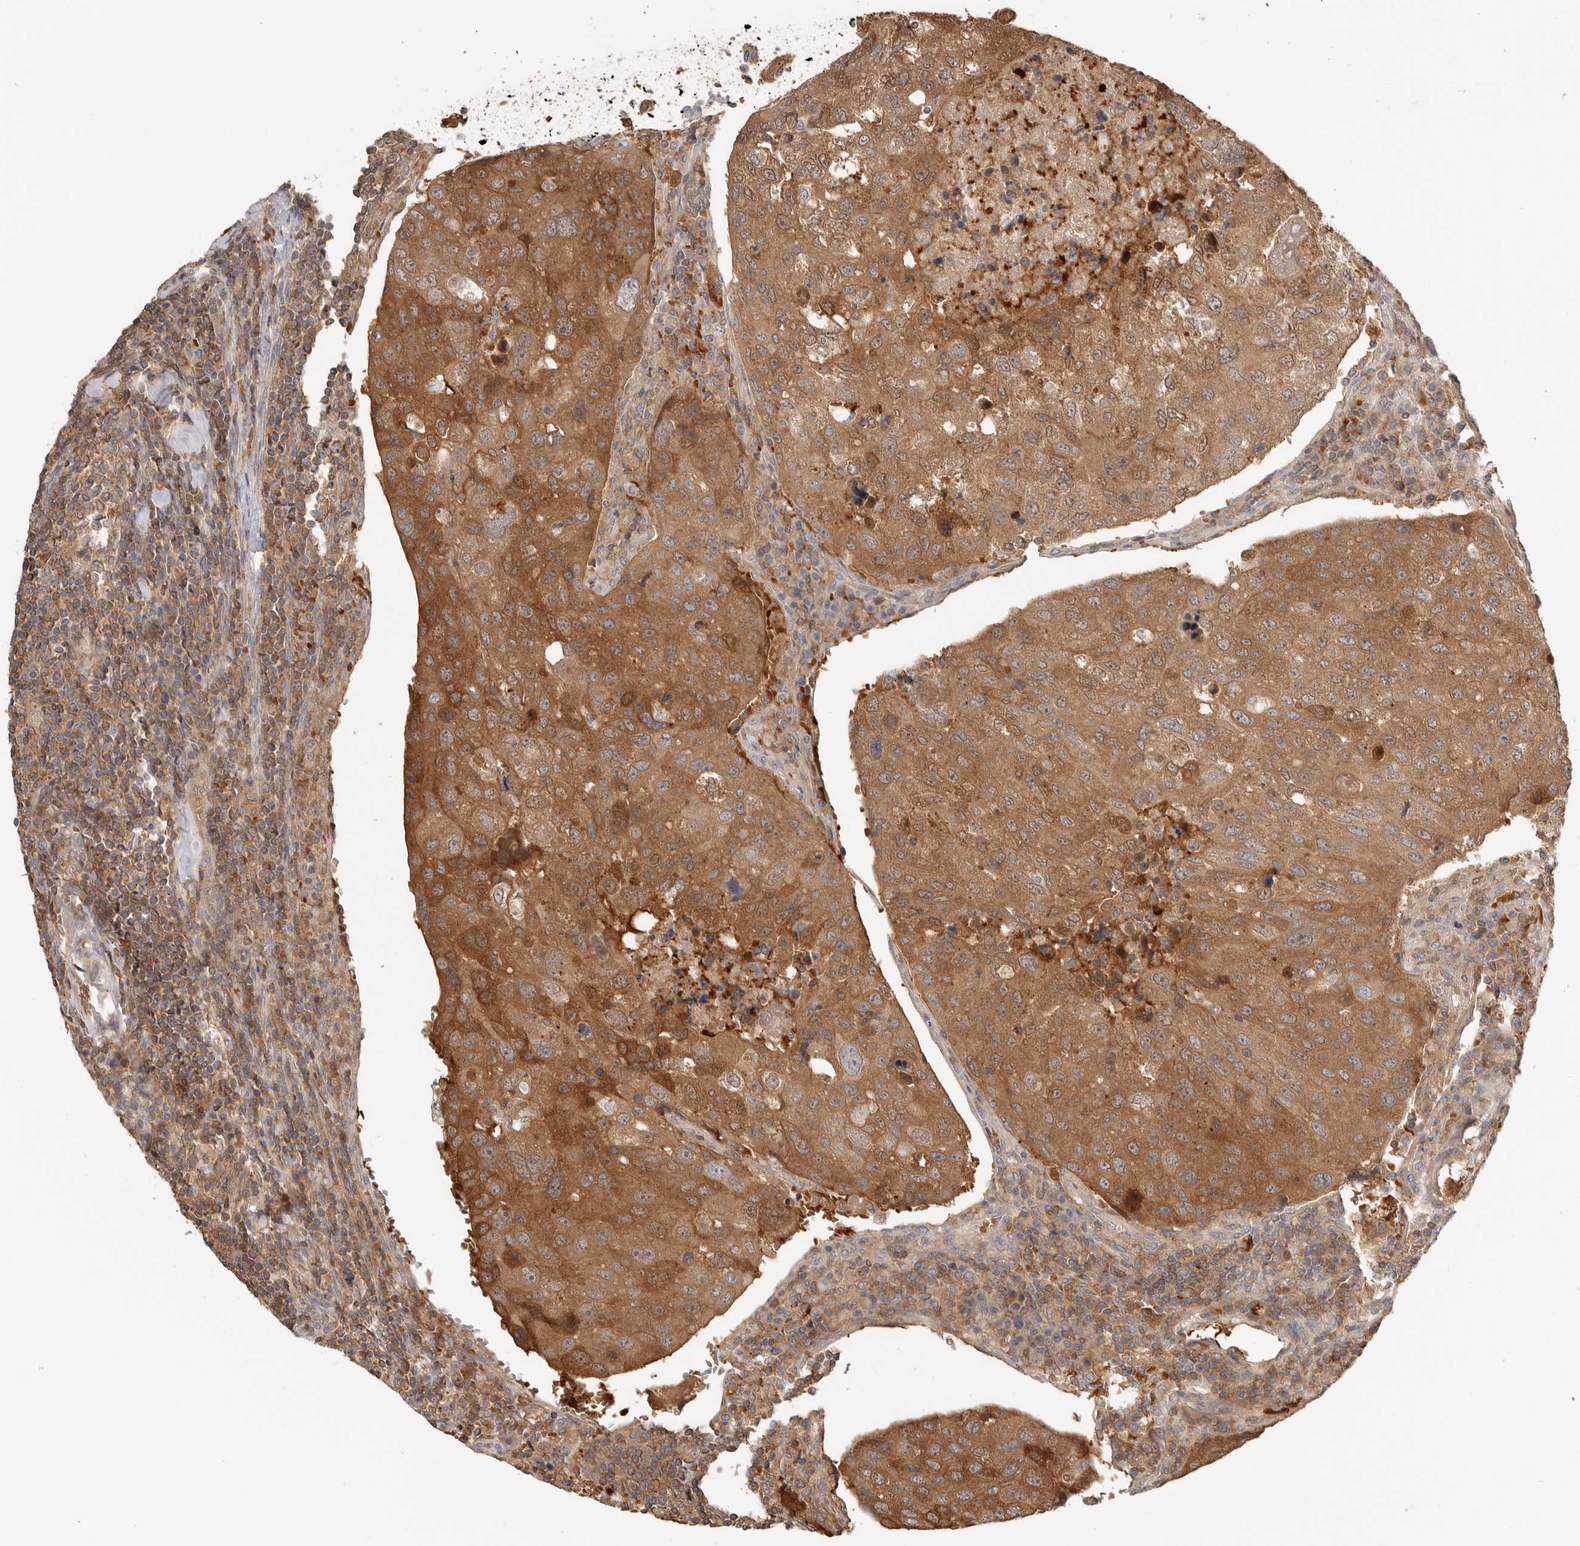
{"staining": {"intensity": "strong", "quantity": ">75%", "location": "cytoplasmic/membranous"}, "tissue": "urothelial cancer", "cell_type": "Tumor cells", "image_type": "cancer", "snomed": [{"axis": "morphology", "description": "Urothelial carcinoma, High grade"}, {"axis": "topography", "description": "Lymph node"}, {"axis": "topography", "description": "Urinary bladder"}], "caption": "Immunohistochemistry staining of urothelial cancer, which demonstrates high levels of strong cytoplasmic/membranous expression in about >75% of tumor cells indicating strong cytoplasmic/membranous protein positivity. The staining was performed using DAB (brown) for protein detection and nuclei were counterstained in hematoxylin (blue).", "gene": "CLDN12", "patient": {"sex": "male", "age": 51}}